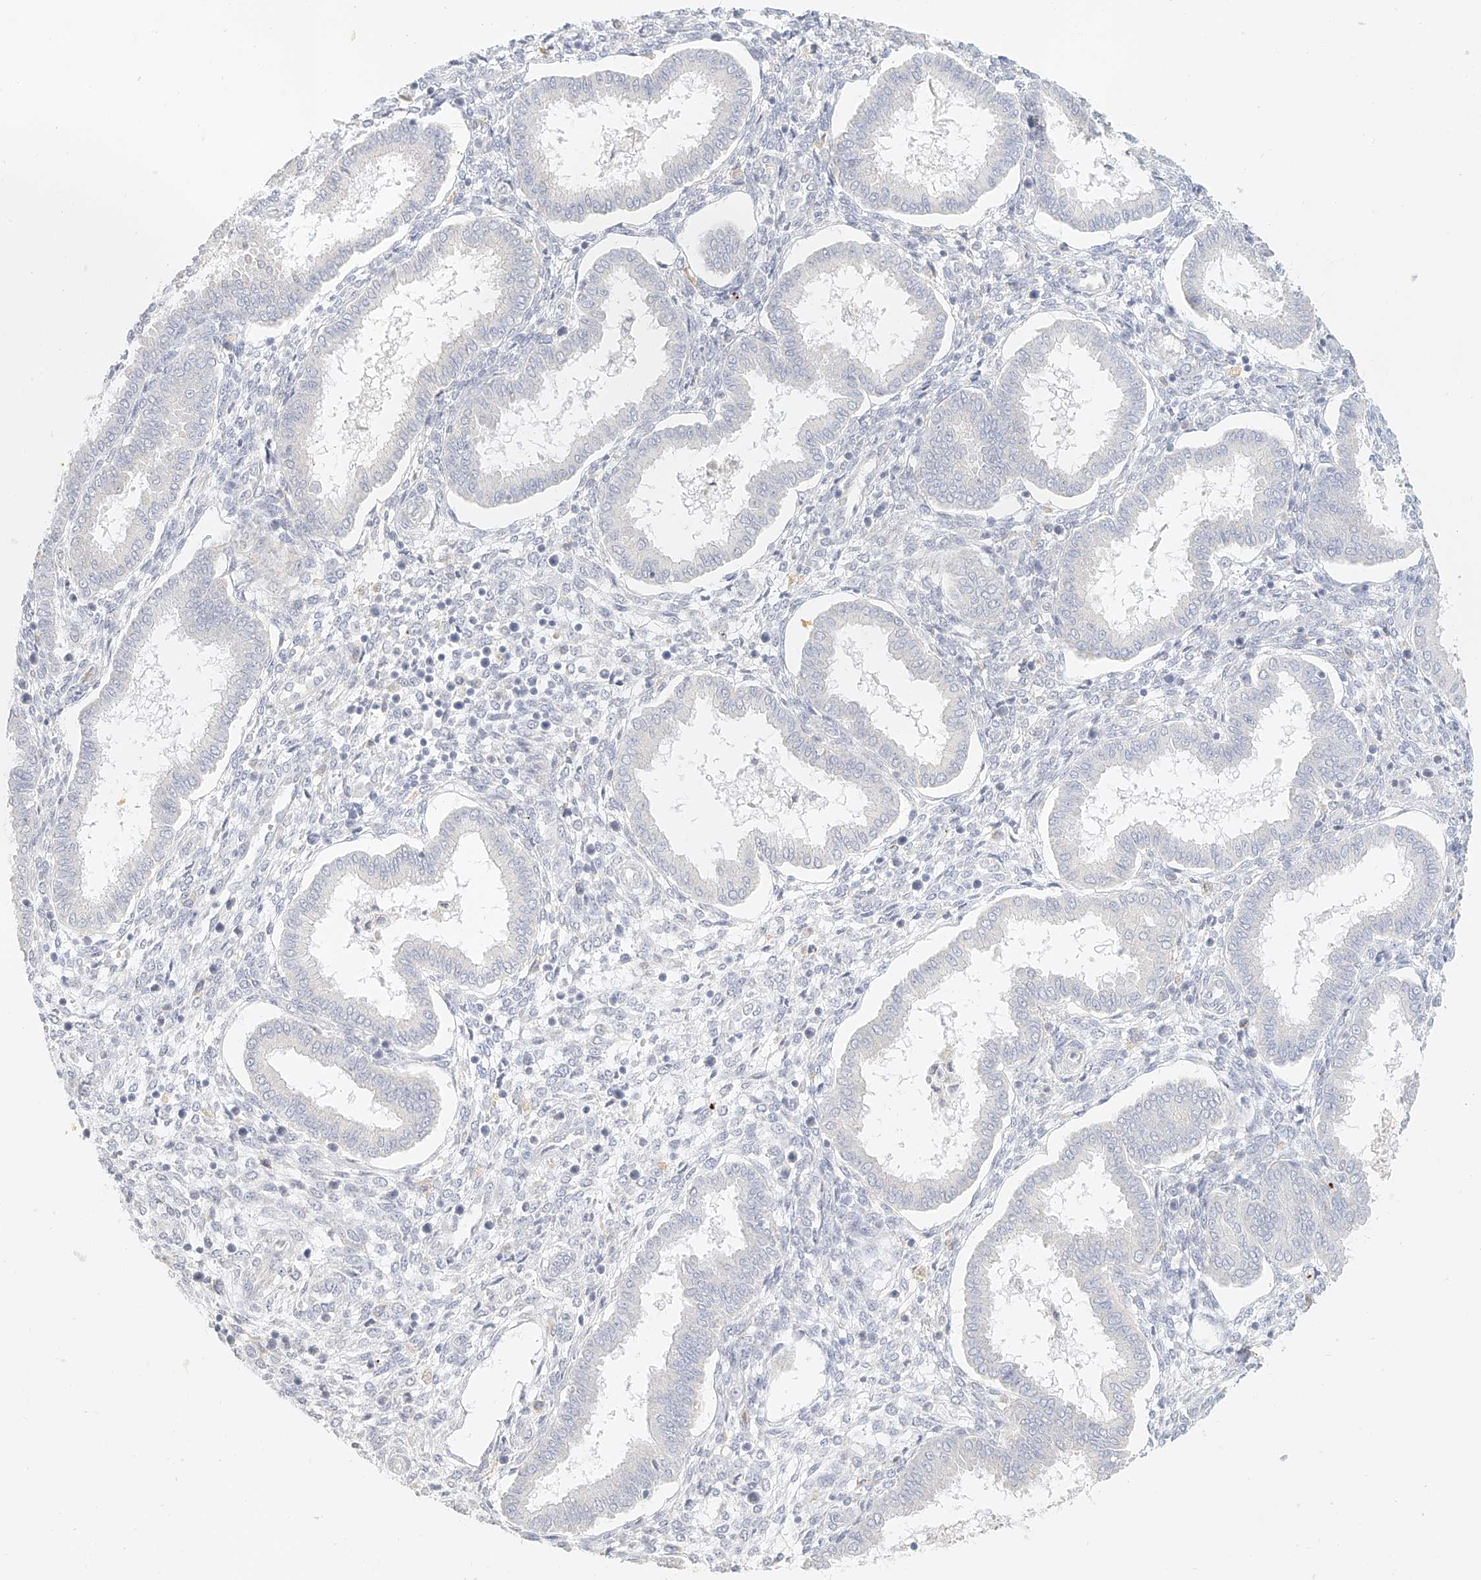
{"staining": {"intensity": "negative", "quantity": "none", "location": "none"}, "tissue": "endometrium", "cell_type": "Cells in endometrial stroma", "image_type": "normal", "snomed": [{"axis": "morphology", "description": "Normal tissue, NOS"}, {"axis": "topography", "description": "Endometrium"}], "caption": "Protein analysis of unremarkable endometrium demonstrates no significant staining in cells in endometrial stroma. (DAB (3,3'-diaminobenzidine) immunohistochemistry (IHC) with hematoxylin counter stain).", "gene": "CXorf58", "patient": {"sex": "female", "age": 24}}